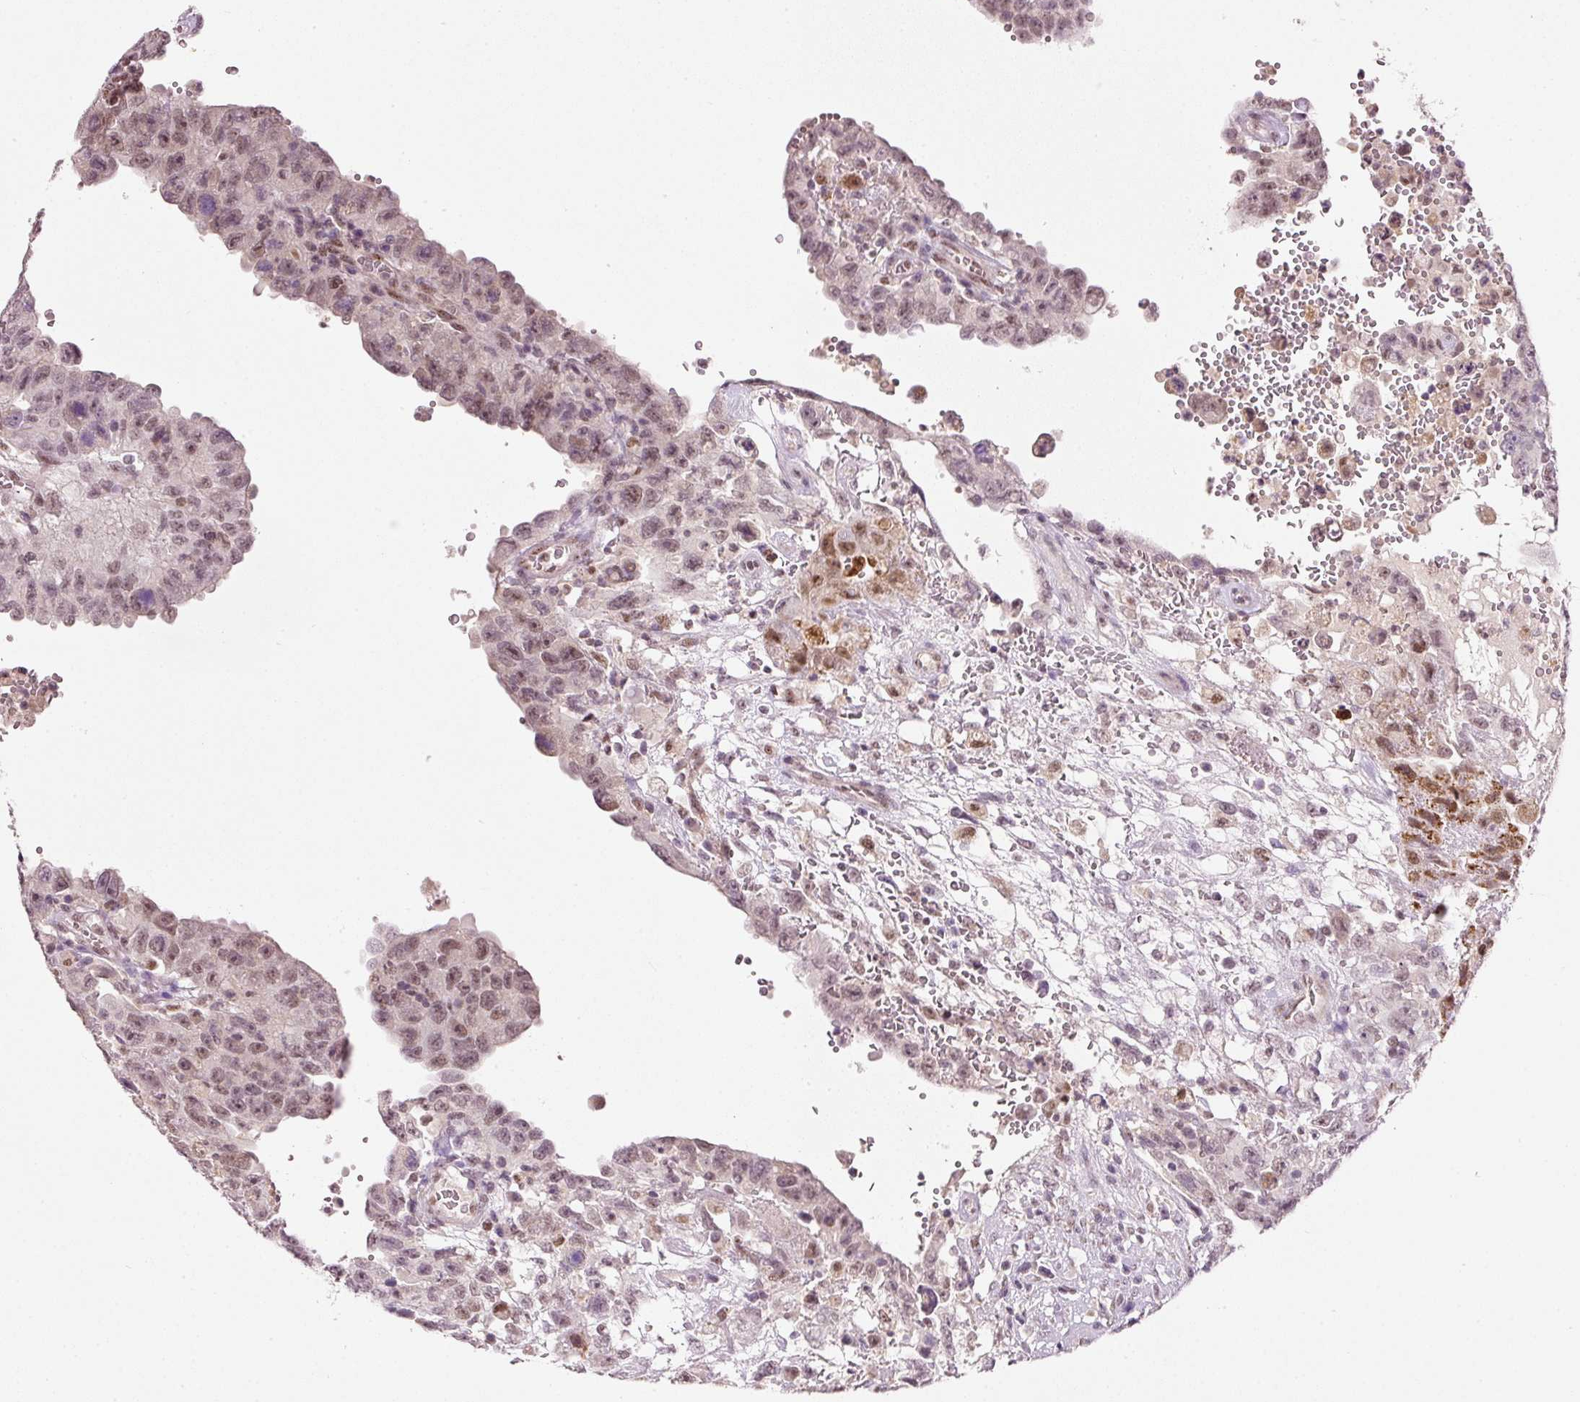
{"staining": {"intensity": "weak", "quantity": "25%-75%", "location": "nuclear"}, "tissue": "testis cancer", "cell_type": "Tumor cells", "image_type": "cancer", "snomed": [{"axis": "morphology", "description": "Carcinoma, Embryonal, NOS"}, {"axis": "topography", "description": "Testis"}], "caption": "There is low levels of weak nuclear staining in tumor cells of embryonal carcinoma (testis), as demonstrated by immunohistochemical staining (brown color).", "gene": "FSTL3", "patient": {"sex": "male", "age": 26}}